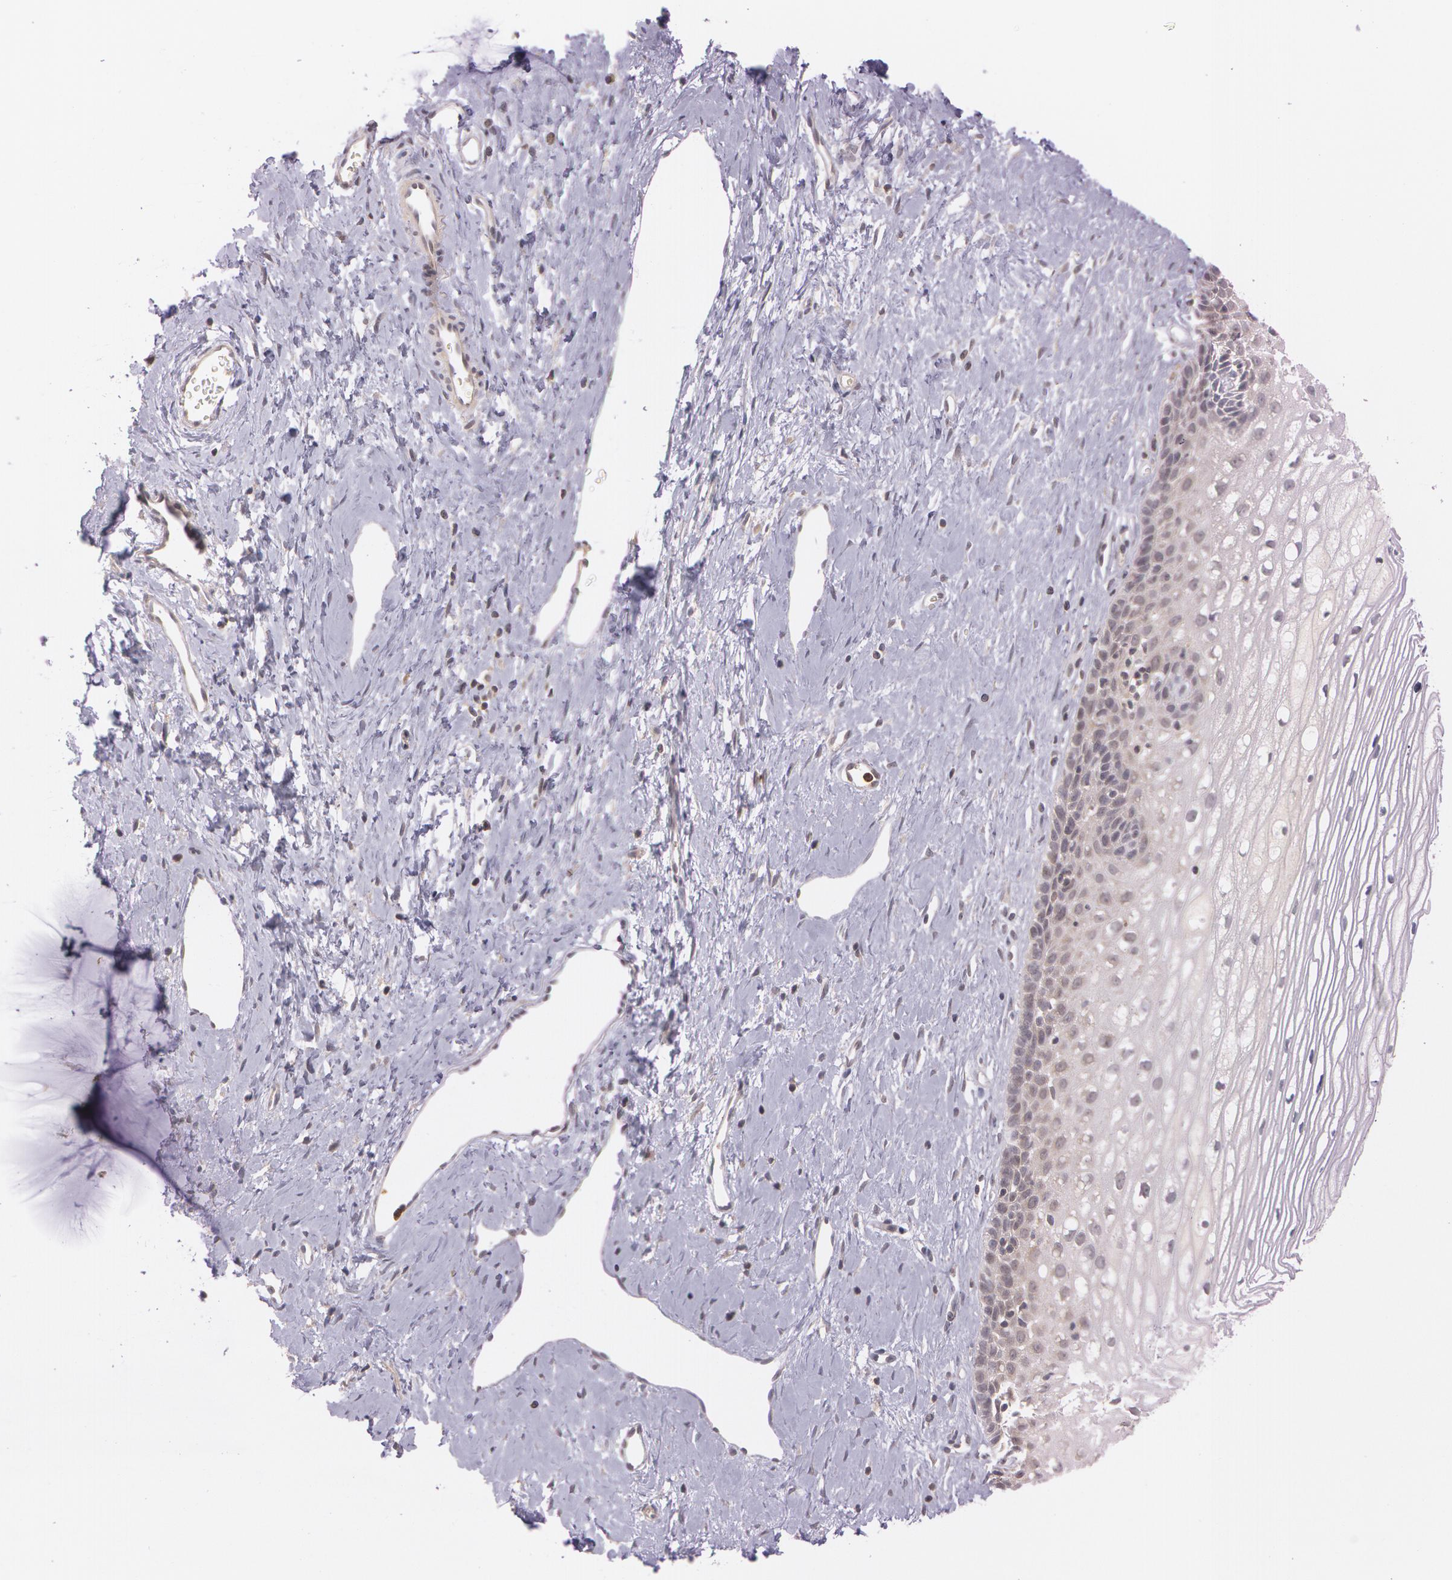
{"staining": {"intensity": "weak", "quantity": ">75%", "location": "cytoplasmic/membranous"}, "tissue": "cervix", "cell_type": "Glandular cells", "image_type": "normal", "snomed": [{"axis": "morphology", "description": "Normal tissue, NOS"}, {"axis": "topography", "description": "Cervix"}], "caption": "IHC of unremarkable human cervix exhibits low levels of weak cytoplasmic/membranous staining in approximately >75% of glandular cells. The staining is performed using DAB brown chromogen to label protein expression. The nuclei are counter-stained blue using hematoxylin.", "gene": "ATG2B", "patient": {"sex": "female", "age": 40}}